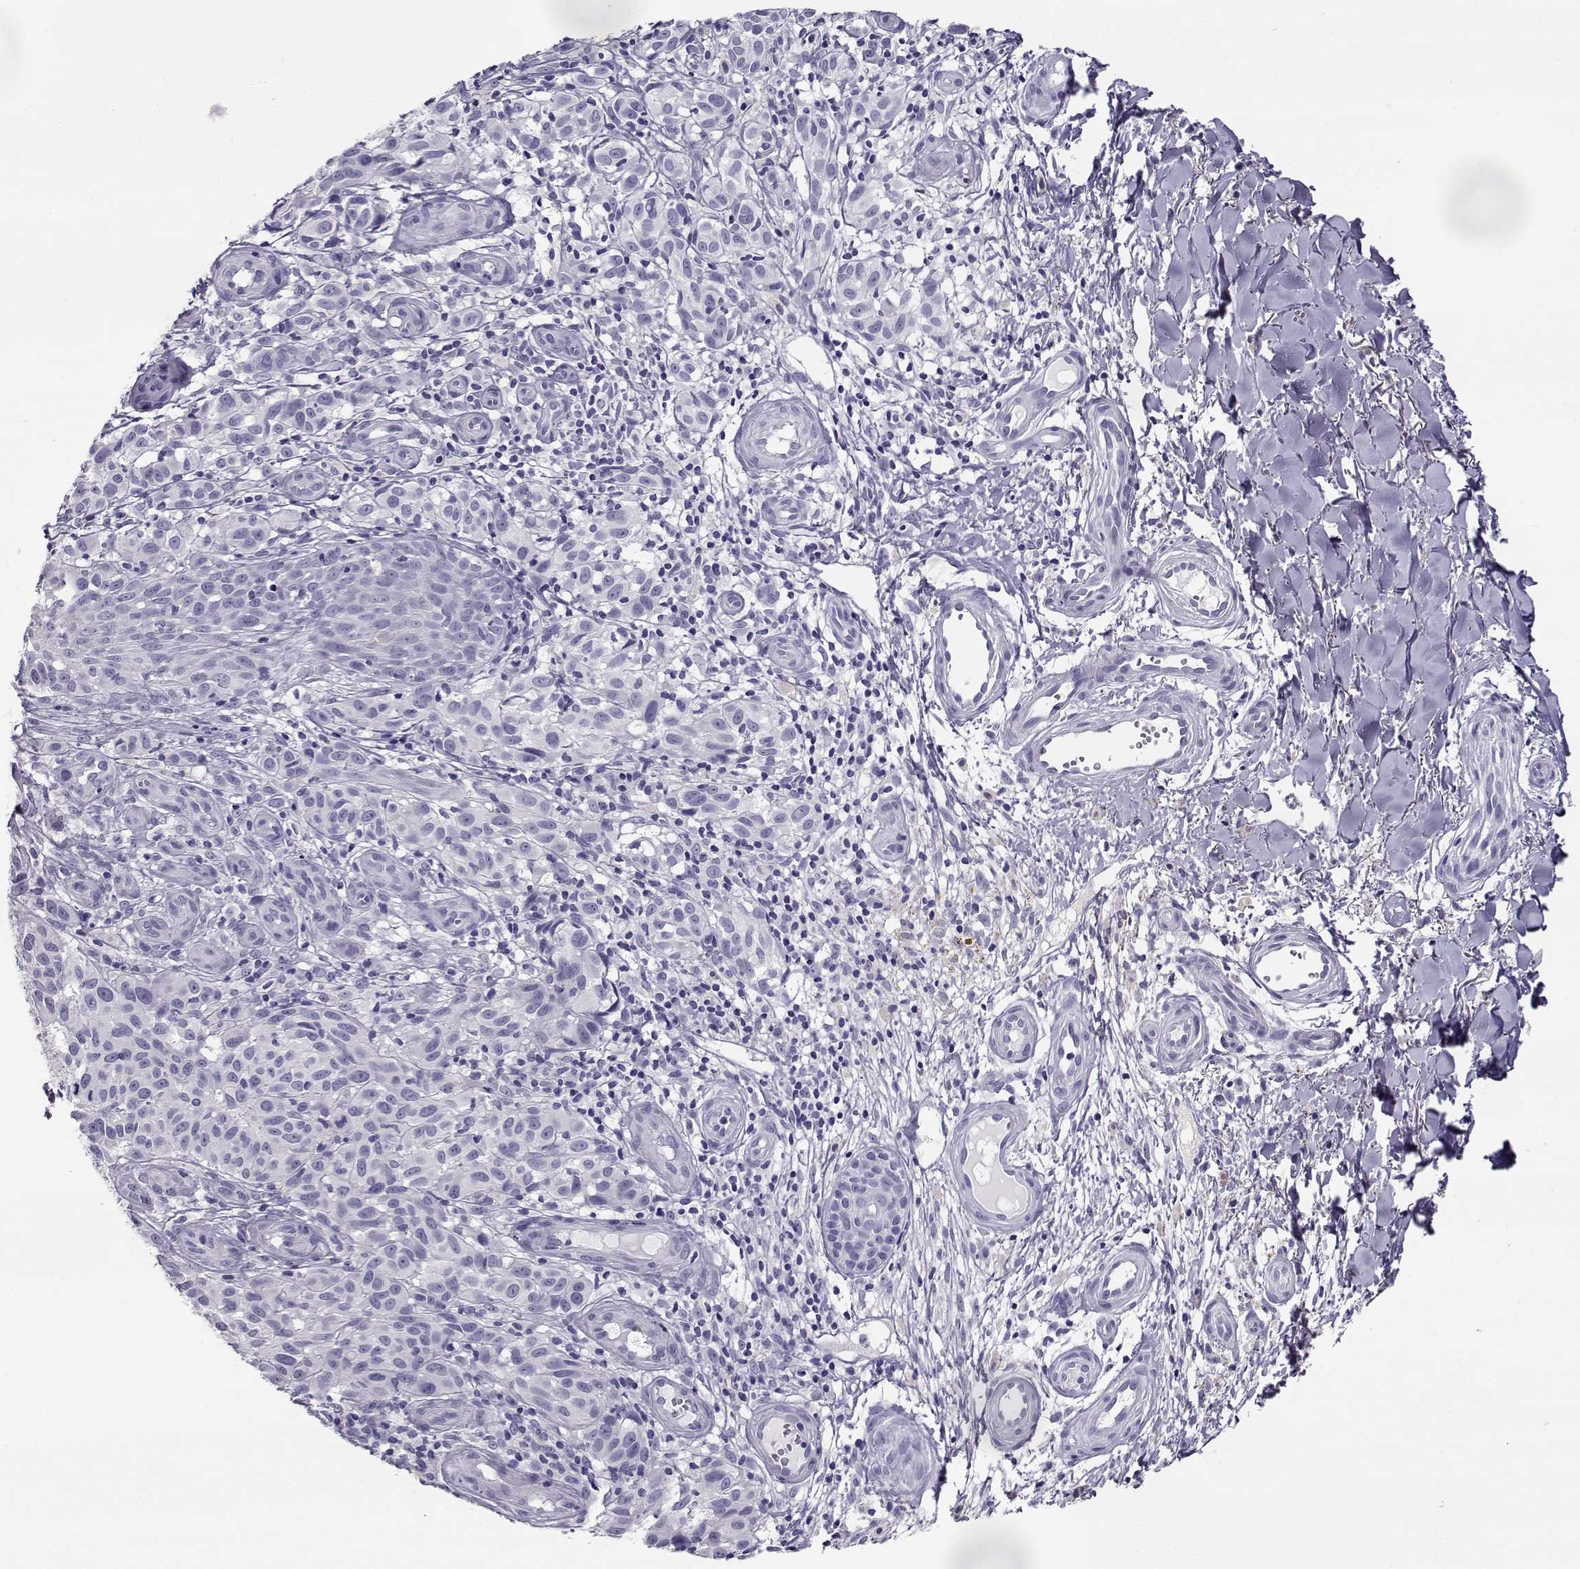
{"staining": {"intensity": "negative", "quantity": "none", "location": "none"}, "tissue": "melanoma", "cell_type": "Tumor cells", "image_type": "cancer", "snomed": [{"axis": "morphology", "description": "Malignant melanoma, NOS"}, {"axis": "topography", "description": "Skin"}], "caption": "IHC image of neoplastic tissue: human melanoma stained with DAB (3,3'-diaminobenzidine) shows no significant protein staining in tumor cells.", "gene": "CABS1", "patient": {"sex": "female", "age": 53}}